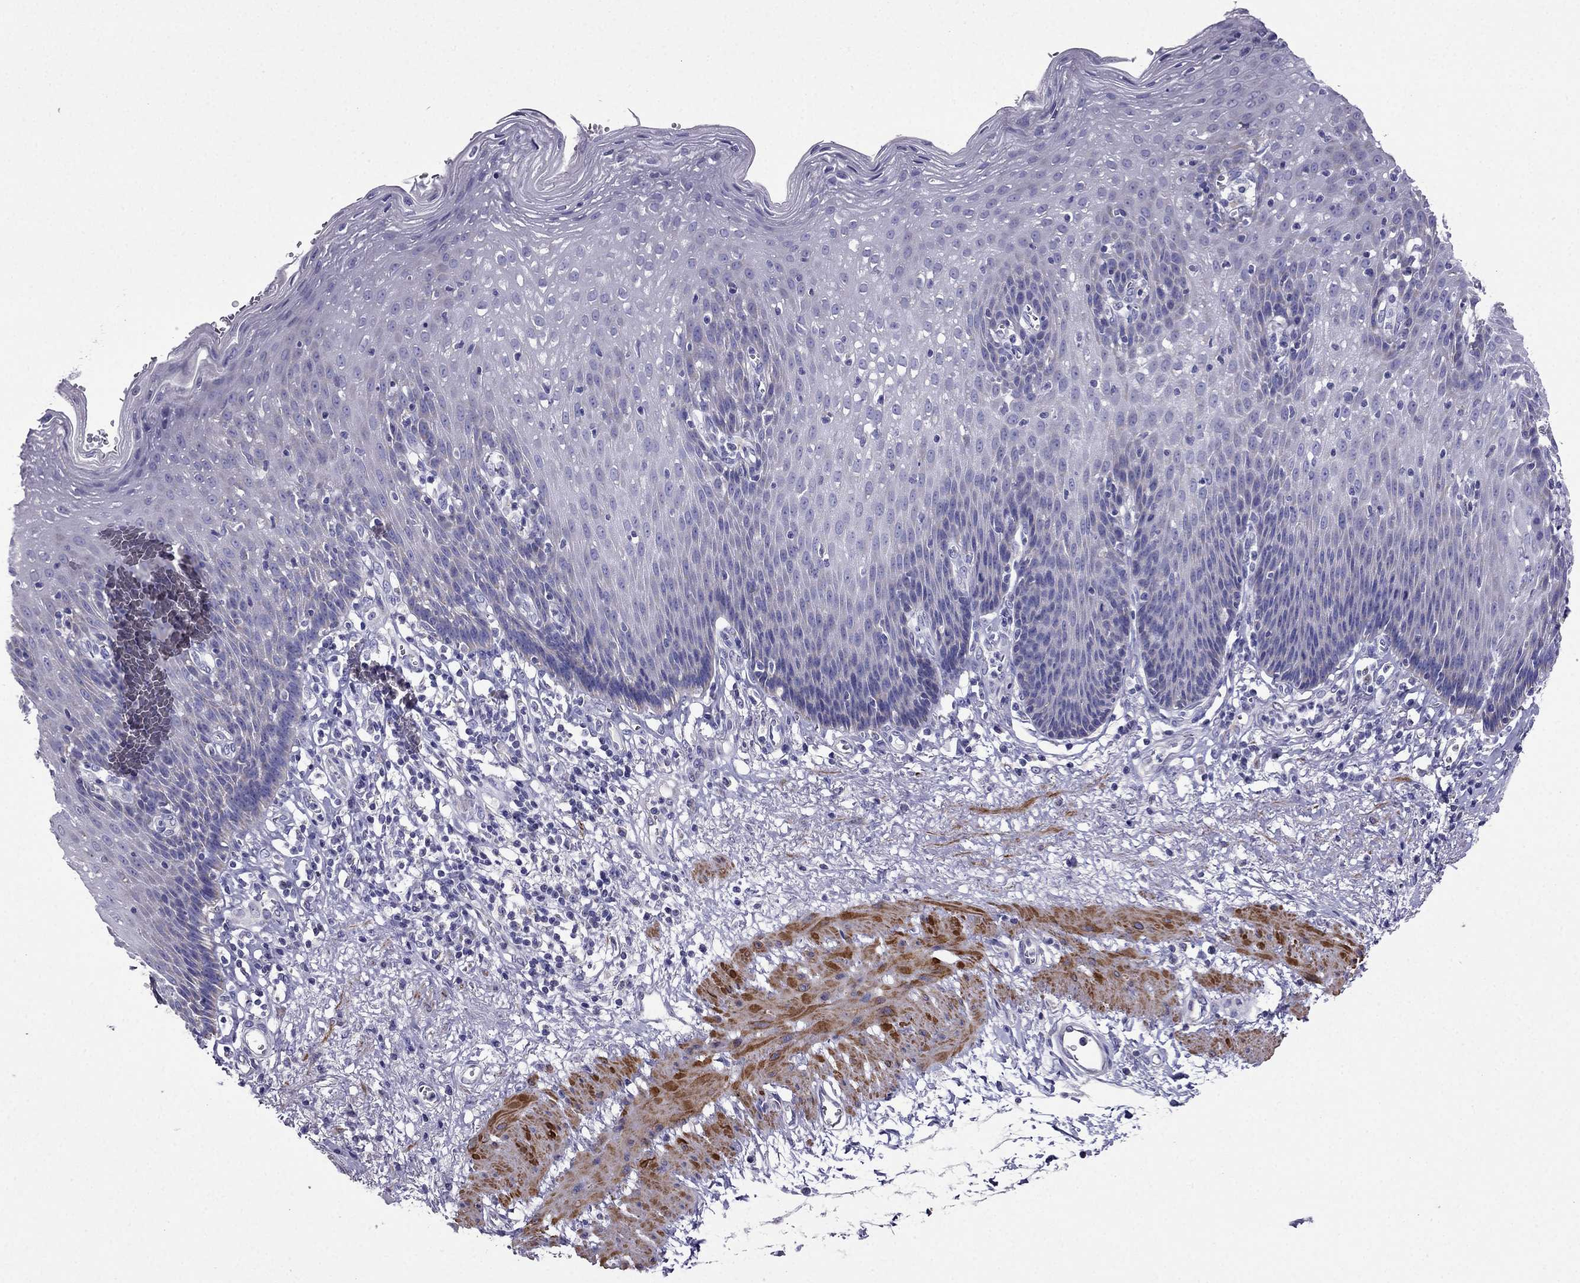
{"staining": {"intensity": "negative", "quantity": "none", "location": "none"}, "tissue": "esophagus", "cell_type": "Squamous epithelial cells", "image_type": "normal", "snomed": [{"axis": "morphology", "description": "Normal tissue, NOS"}, {"axis": "topography", "description": "Esophagus"}], "caption": "The micrograph exhibits no staining of squamous epithelial cells in benign esophagus.", "gene": "DSC1", "patient": {"sex": "male", "age": 57}}